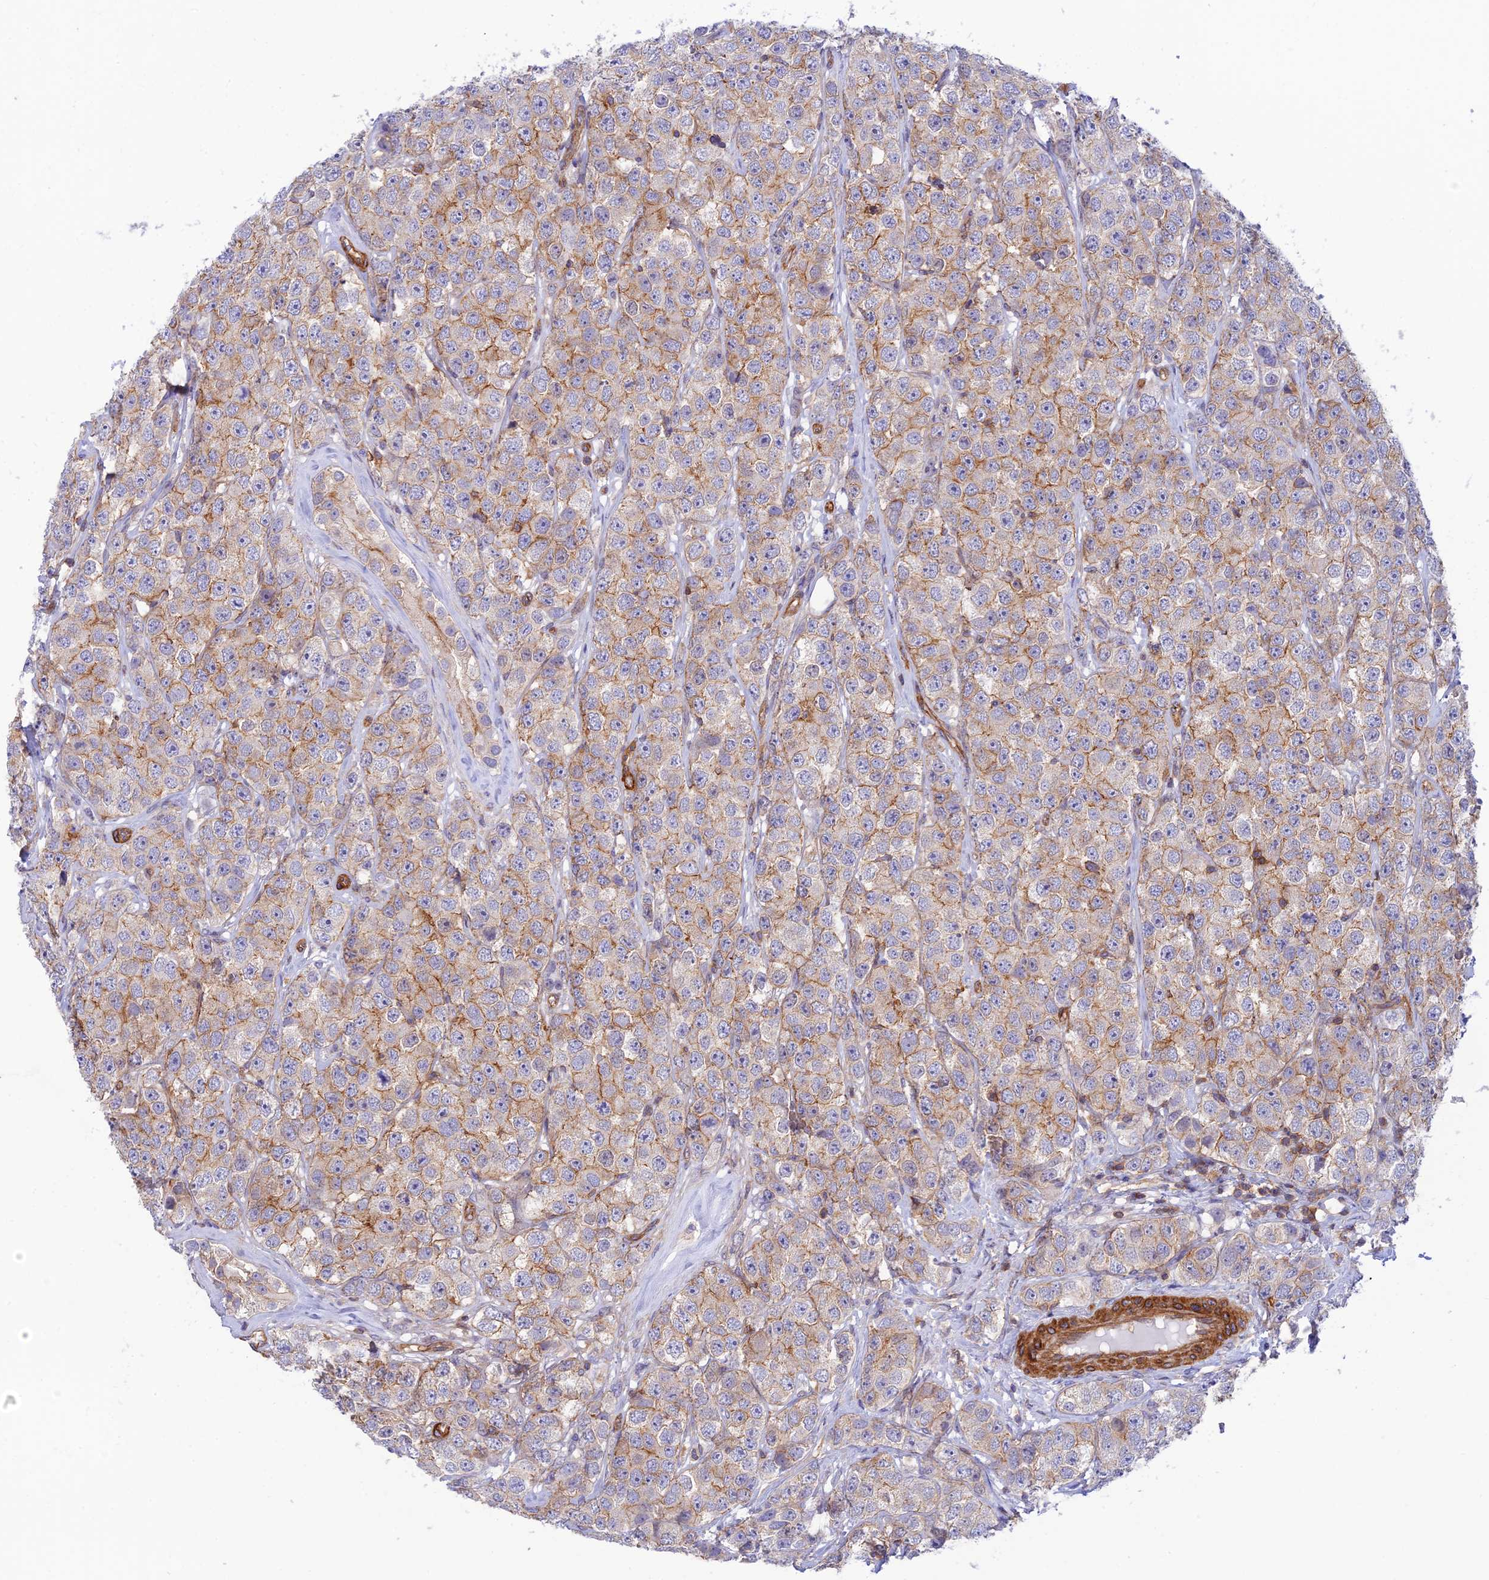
{"staining": {"intensity": "weak", "quantity": "25%-75%", "location": "cytoplasmic/membranous"}, "tissue": "testis cancer", "cell_type": "Tumor cells", "image_type": "cancer", "snomed": [{"axis": "morphology", "description": "Seminoma, NOS"}, {"axis": "topography", "description": "Testis"}], "caption": "Protein staining of testis seminoma tissue exhibits weak cytoplasmic/membranous expression in approximately 25%-75% of tumor cells. The protein is stained brown, and the nuclei are stained in blue (DAB IHC with brightfield microscopy, high magnification).", "gene": "PPP1R12C", "patient": {"sex": "male", "age": 28}}